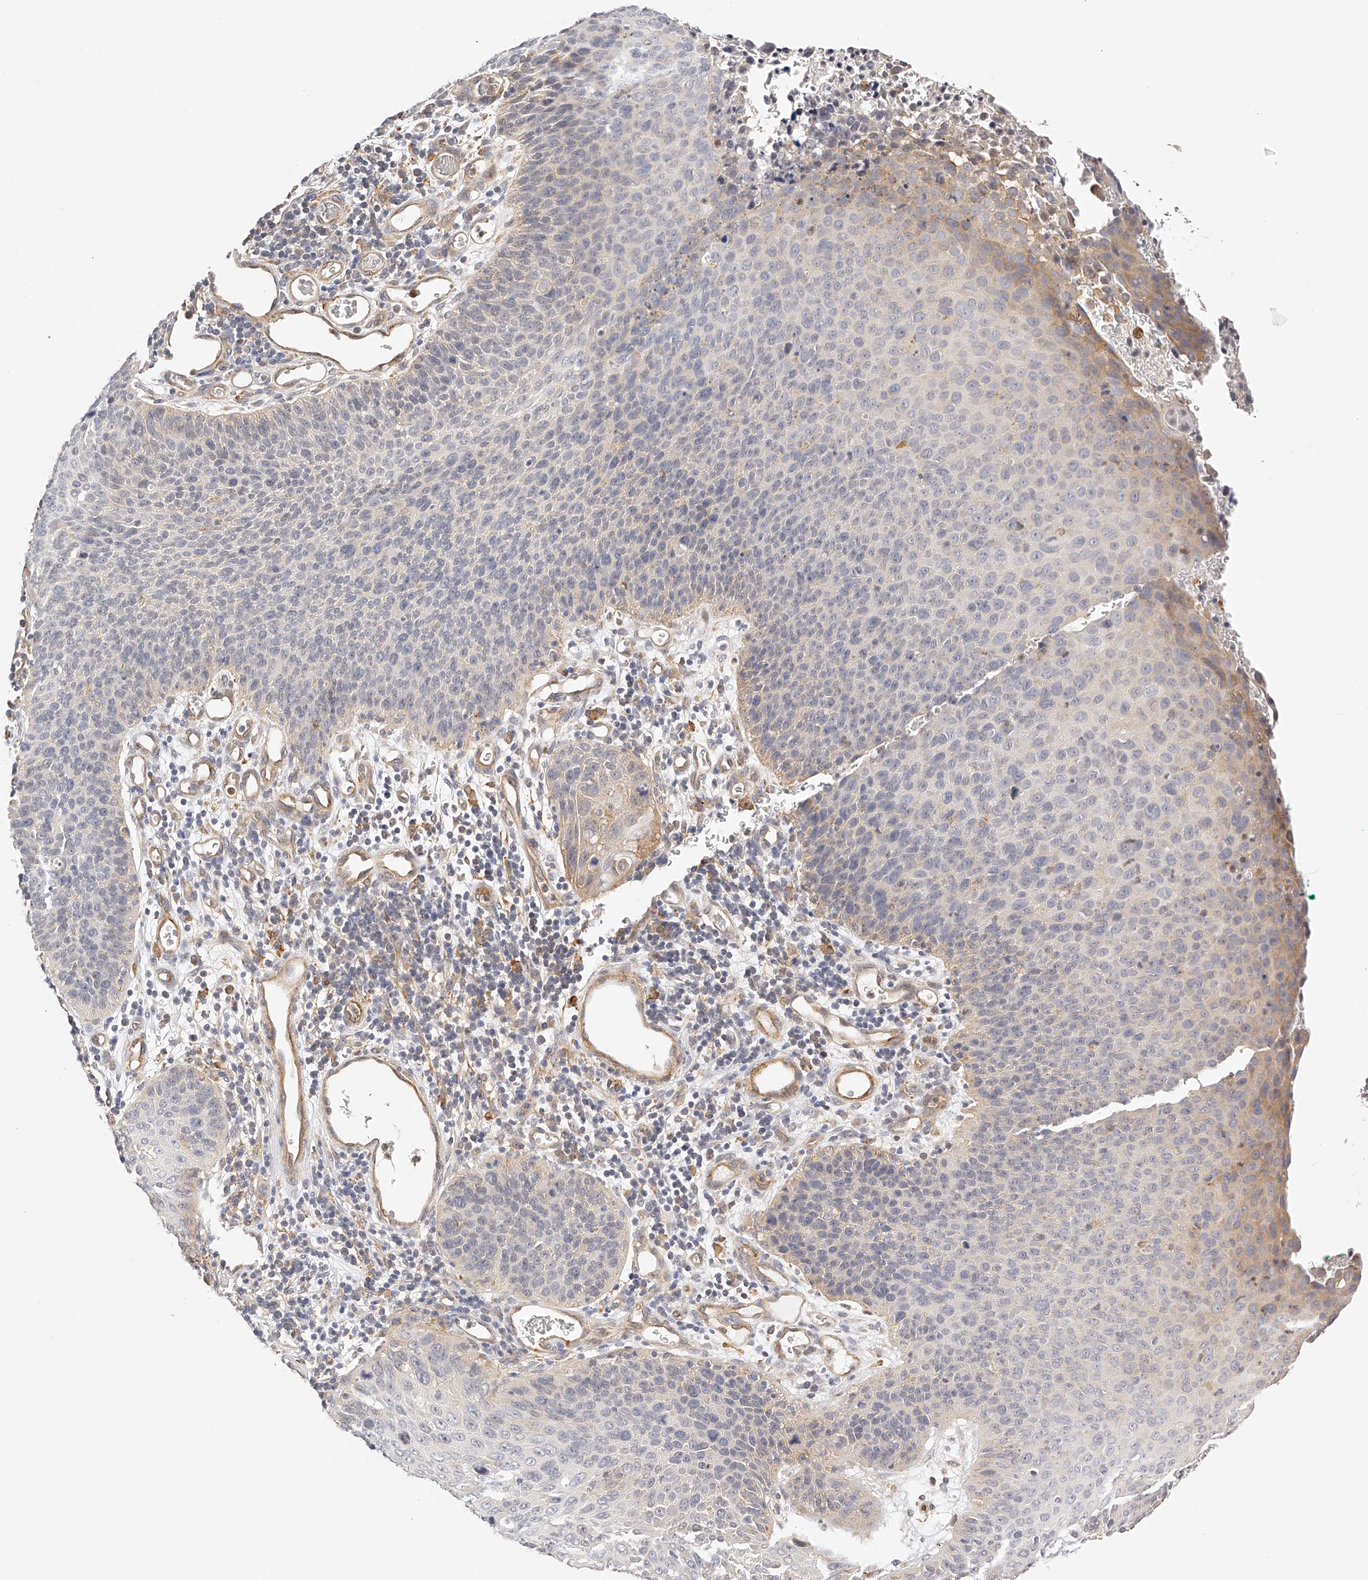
{"staining": {"intensity": "negative", "quantity": "none", "location": "none"}, "tissue": "cervical cancer", "cell_type": "Tumor cells", "image_type": "cancer", "snomed": [{"axis": "morphology", "description": "Squamous cell carcinoma, NOS"}, {"axis": "topography", "description": "Cervix"}], "caption": "Tumor cells show no significant expression in squamous cell carcinoma (cervical). (DAB (3,3'-diaminobenzidine) immunohistochemistry (IHC) visualized using brightfield microscopy, high magnification).", "gene": "SYNC", "patient": {"sex": "female", "age": 55}}